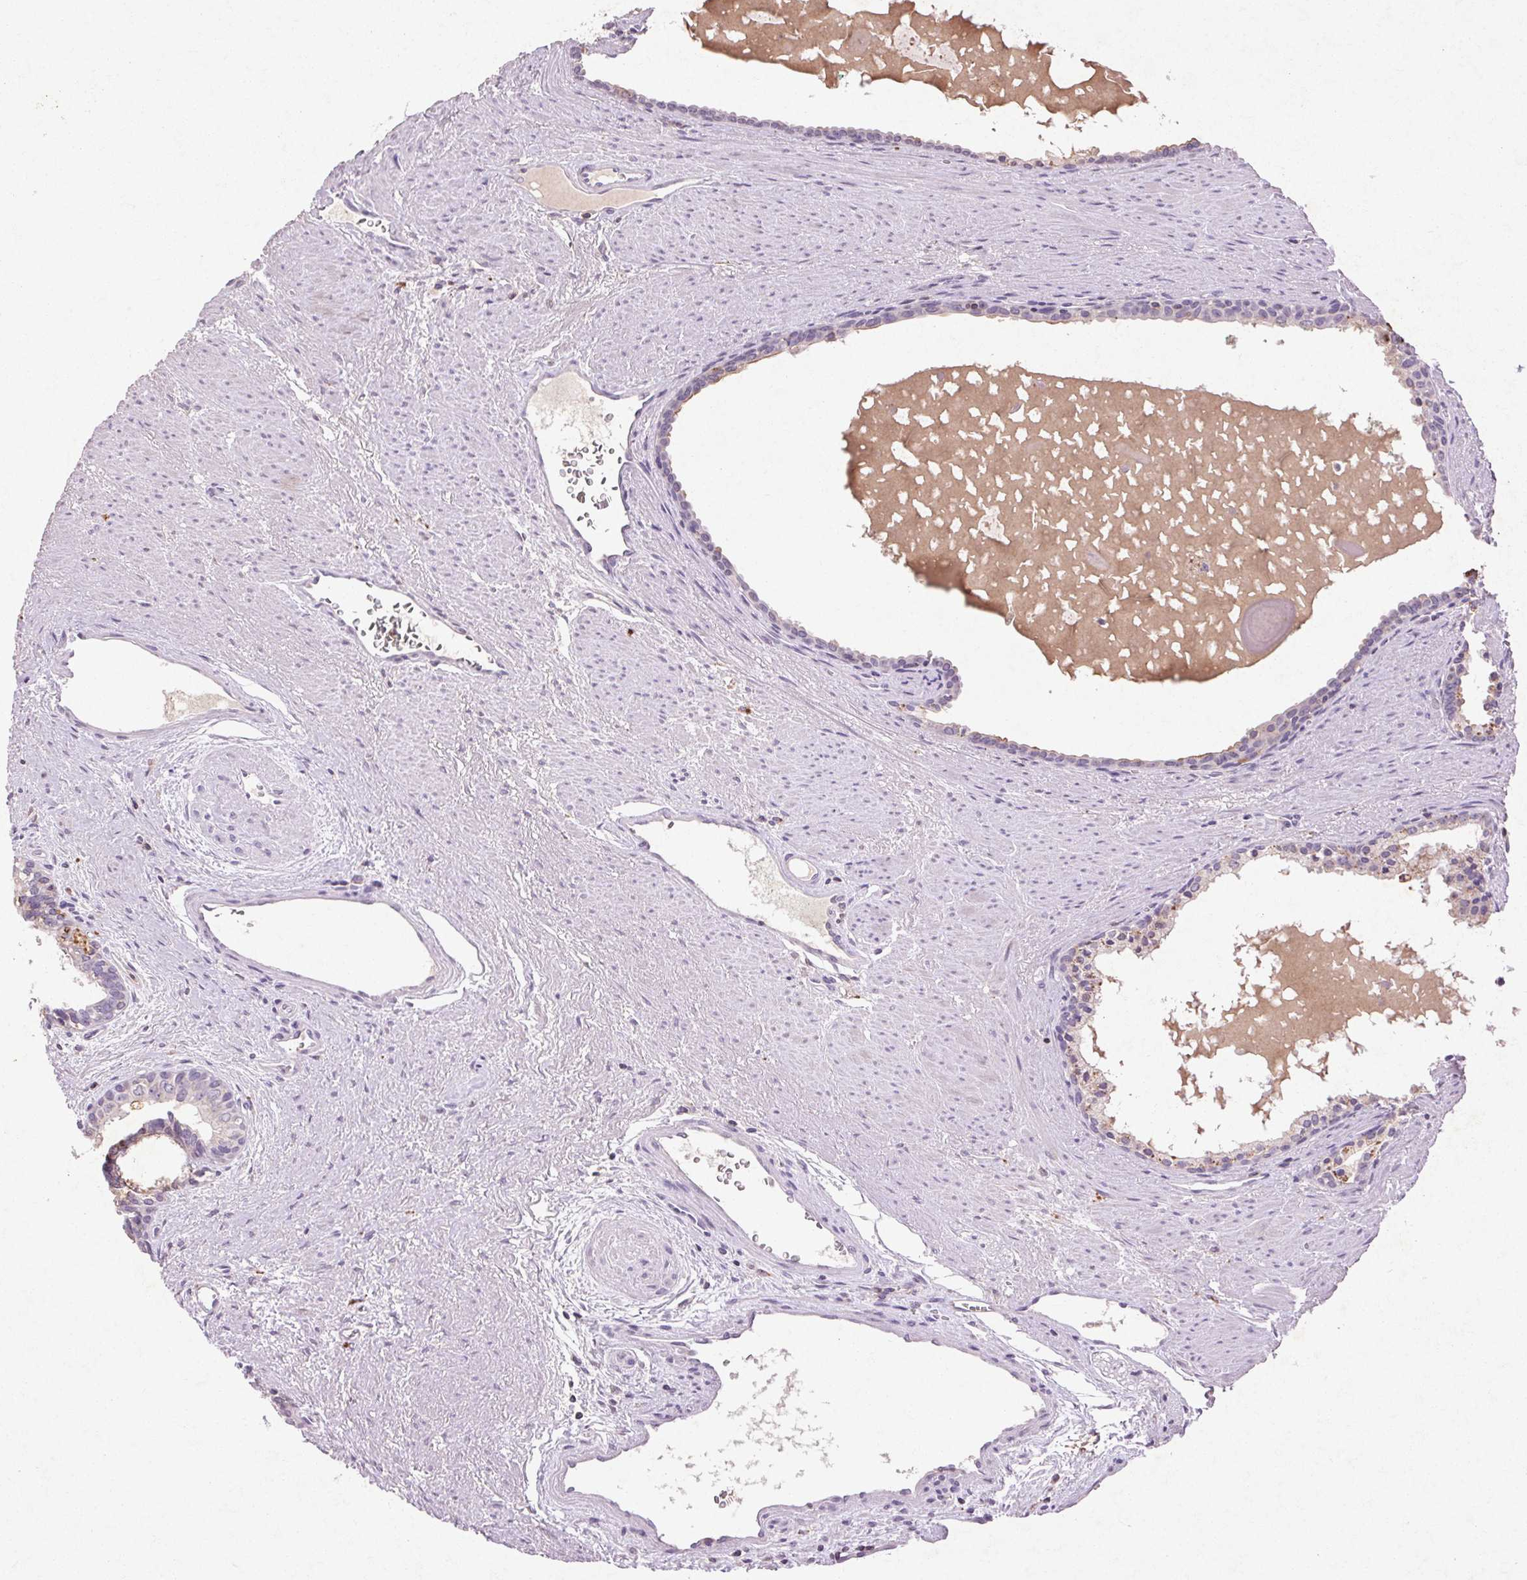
{"staining": {"intensity": "negative", "quantity": "none", "location": "none"}, "tissue": "prostate cancer", "cell_type": "Tumor cells", "image_type": "cancer", "snomed": [{"axis": "morphology", "description": "Adenocarcinoma, High grade"}, {"axis": "topography", "description": "Prostate"}], "caption": "High-grade adenocarcinoma (prostate) stained for a protein using IHC displays no positivity tumor cells.", "gene": "FNDC7", "patient": {"sex": "male", "age": 68}}